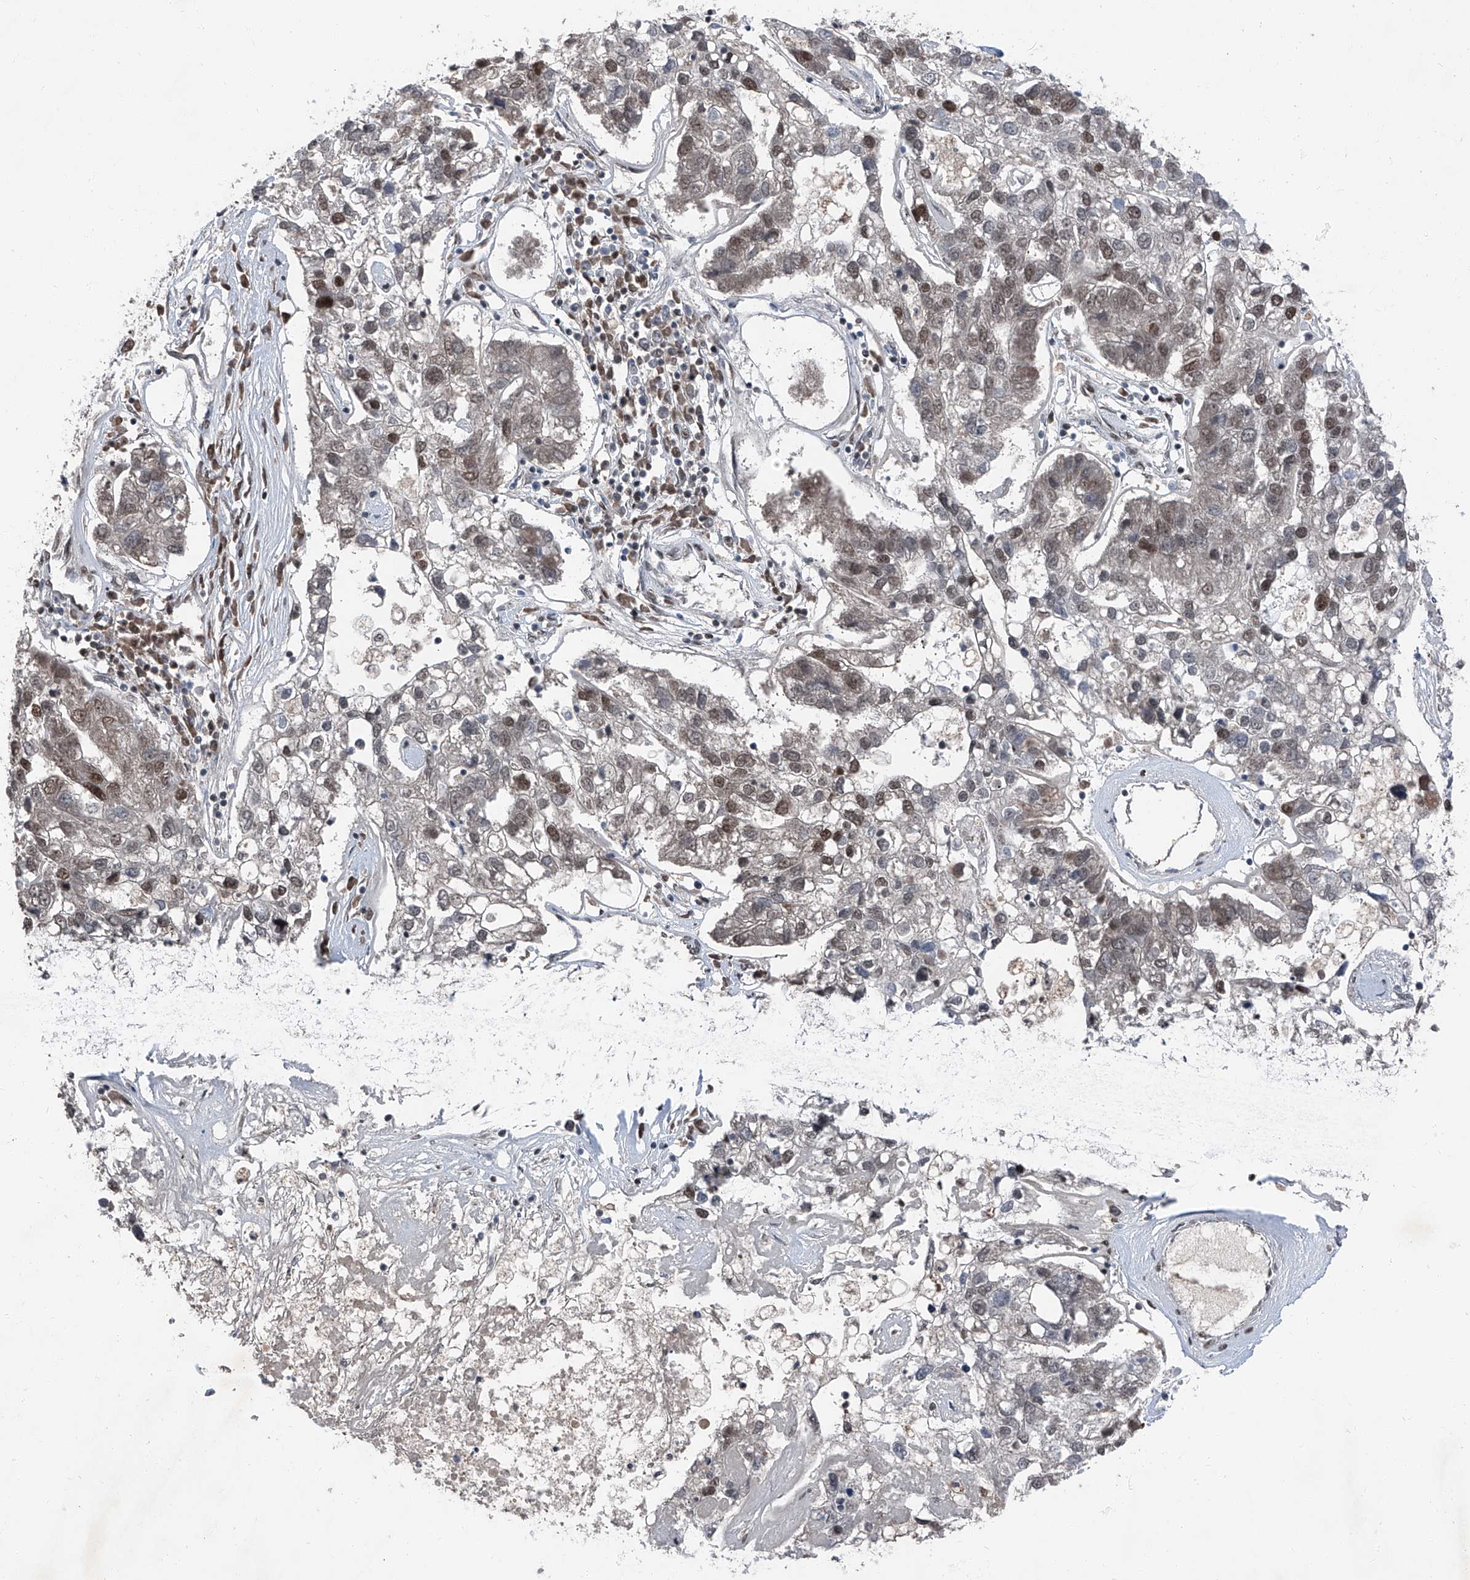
{"staining": {"intensity": "strong", "quantity": "25%-75%", "location": "nuclear"}, "tissue": "pancreatic cancer", "cell_type": "Tumor cells", "image_type": "cancer", "snomed": [{"axis": "morphology", "description": "Adenocarcinoma, NOS"}, {"axis": "topography", "description": "Pancreas"}], "caption": "Human pancreatic cancer stained with a protein marker displays strong staining in tumor cells.", "gene": "BMI1", "patient": {"sex": "female", "age": 61}}